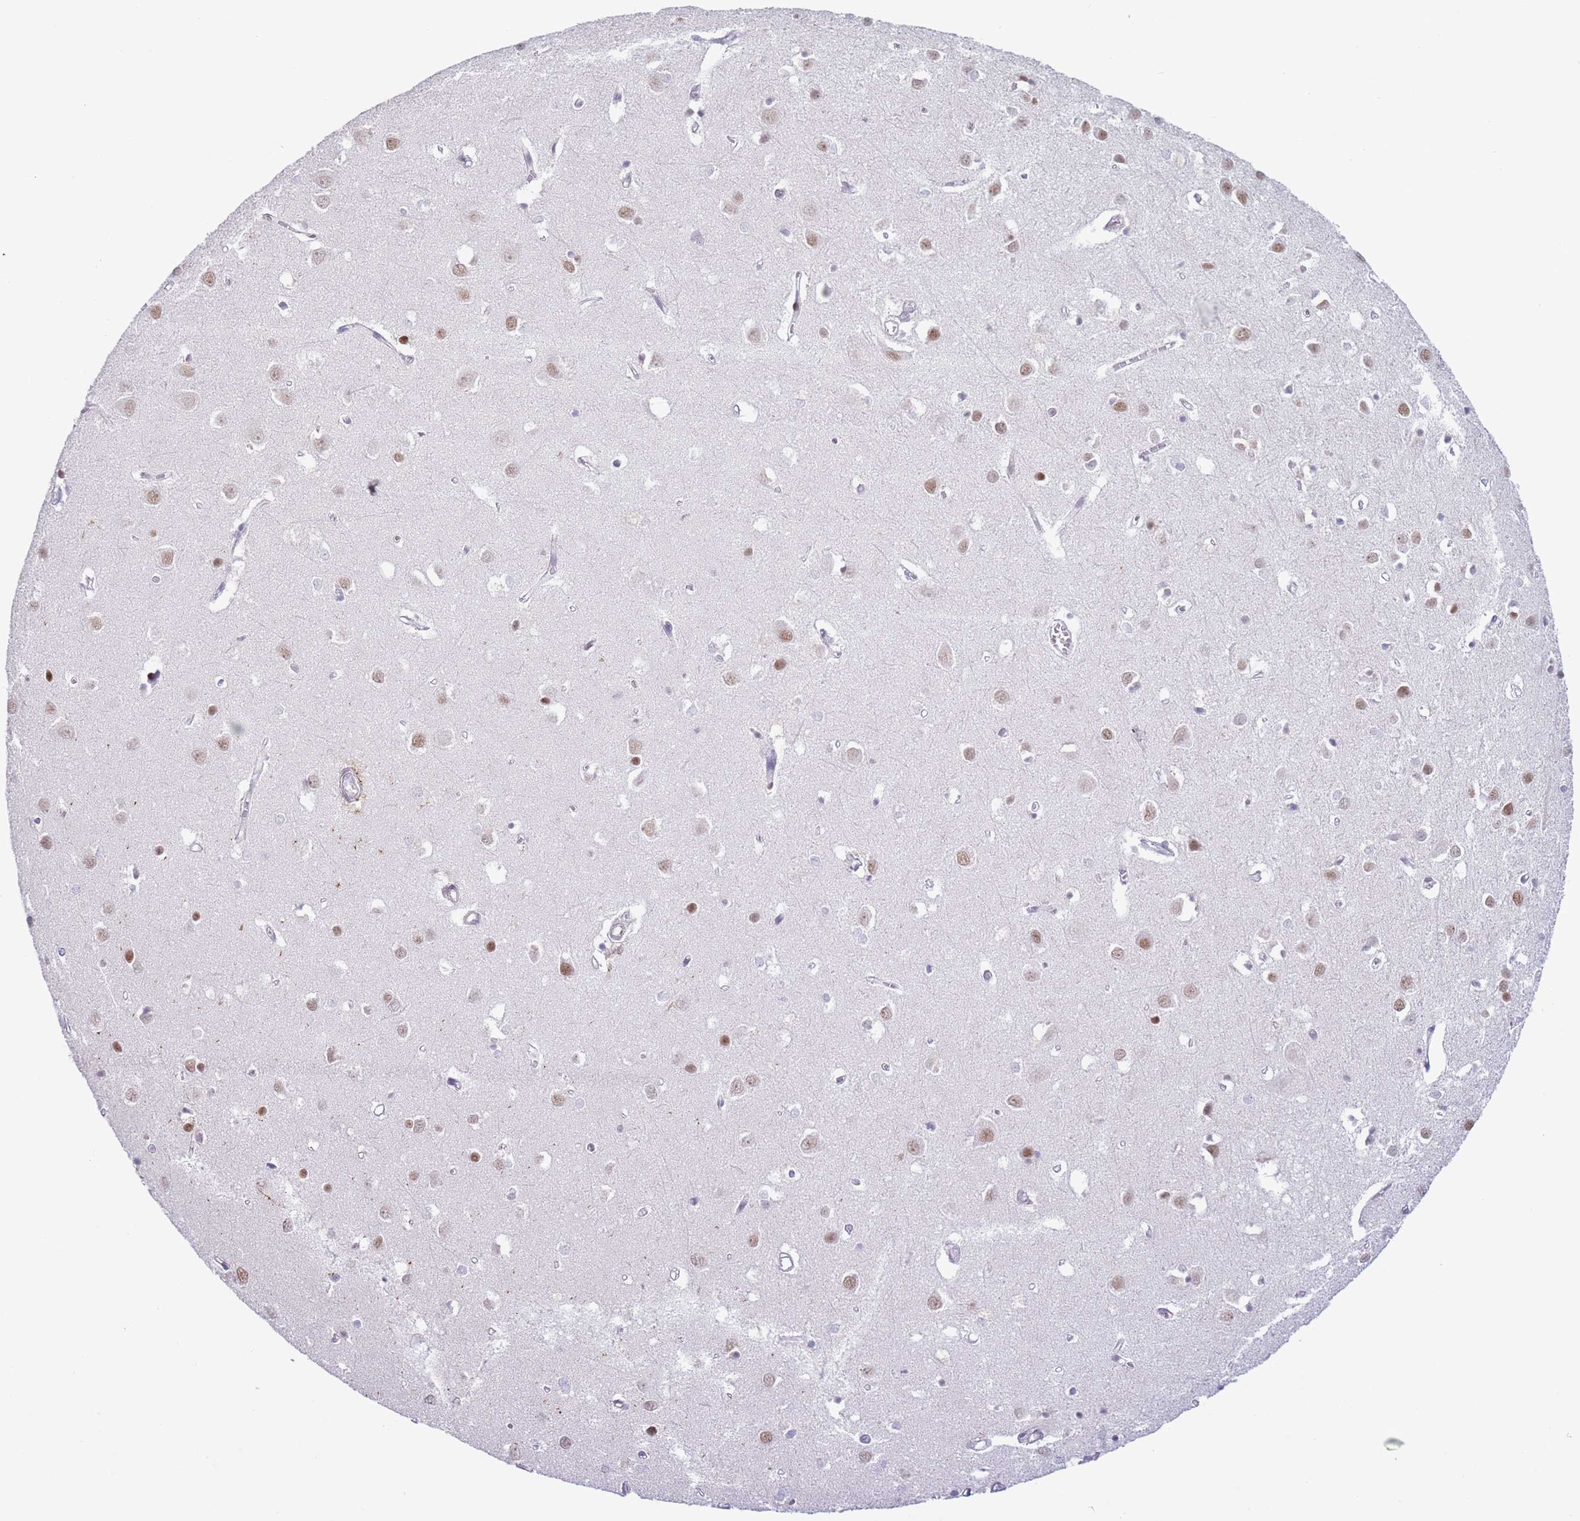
{"staining": {"intensity": "negative", "quantity": "none", "location": "none"}, "tissue": "cerebral cortex", "cell_type": "Endothelial cells", "image_type": "normal", "snomed": [{"axis": "morphology", "description": "Normal tissue, NOS"}, {"axis": "topography", "description": "Cerebral cortex"}], "caption": "Photomicrograph shows no protein expression in endothelial cells of normal cerebral cortex. The staining was performed using DAB to visualize the protein expression in brown, while the nuclei were stained in blue with hematoxylin (Magnification: 20x).", "gene": "MFSD10", "patient": {"sex": "female", "age": 64}}